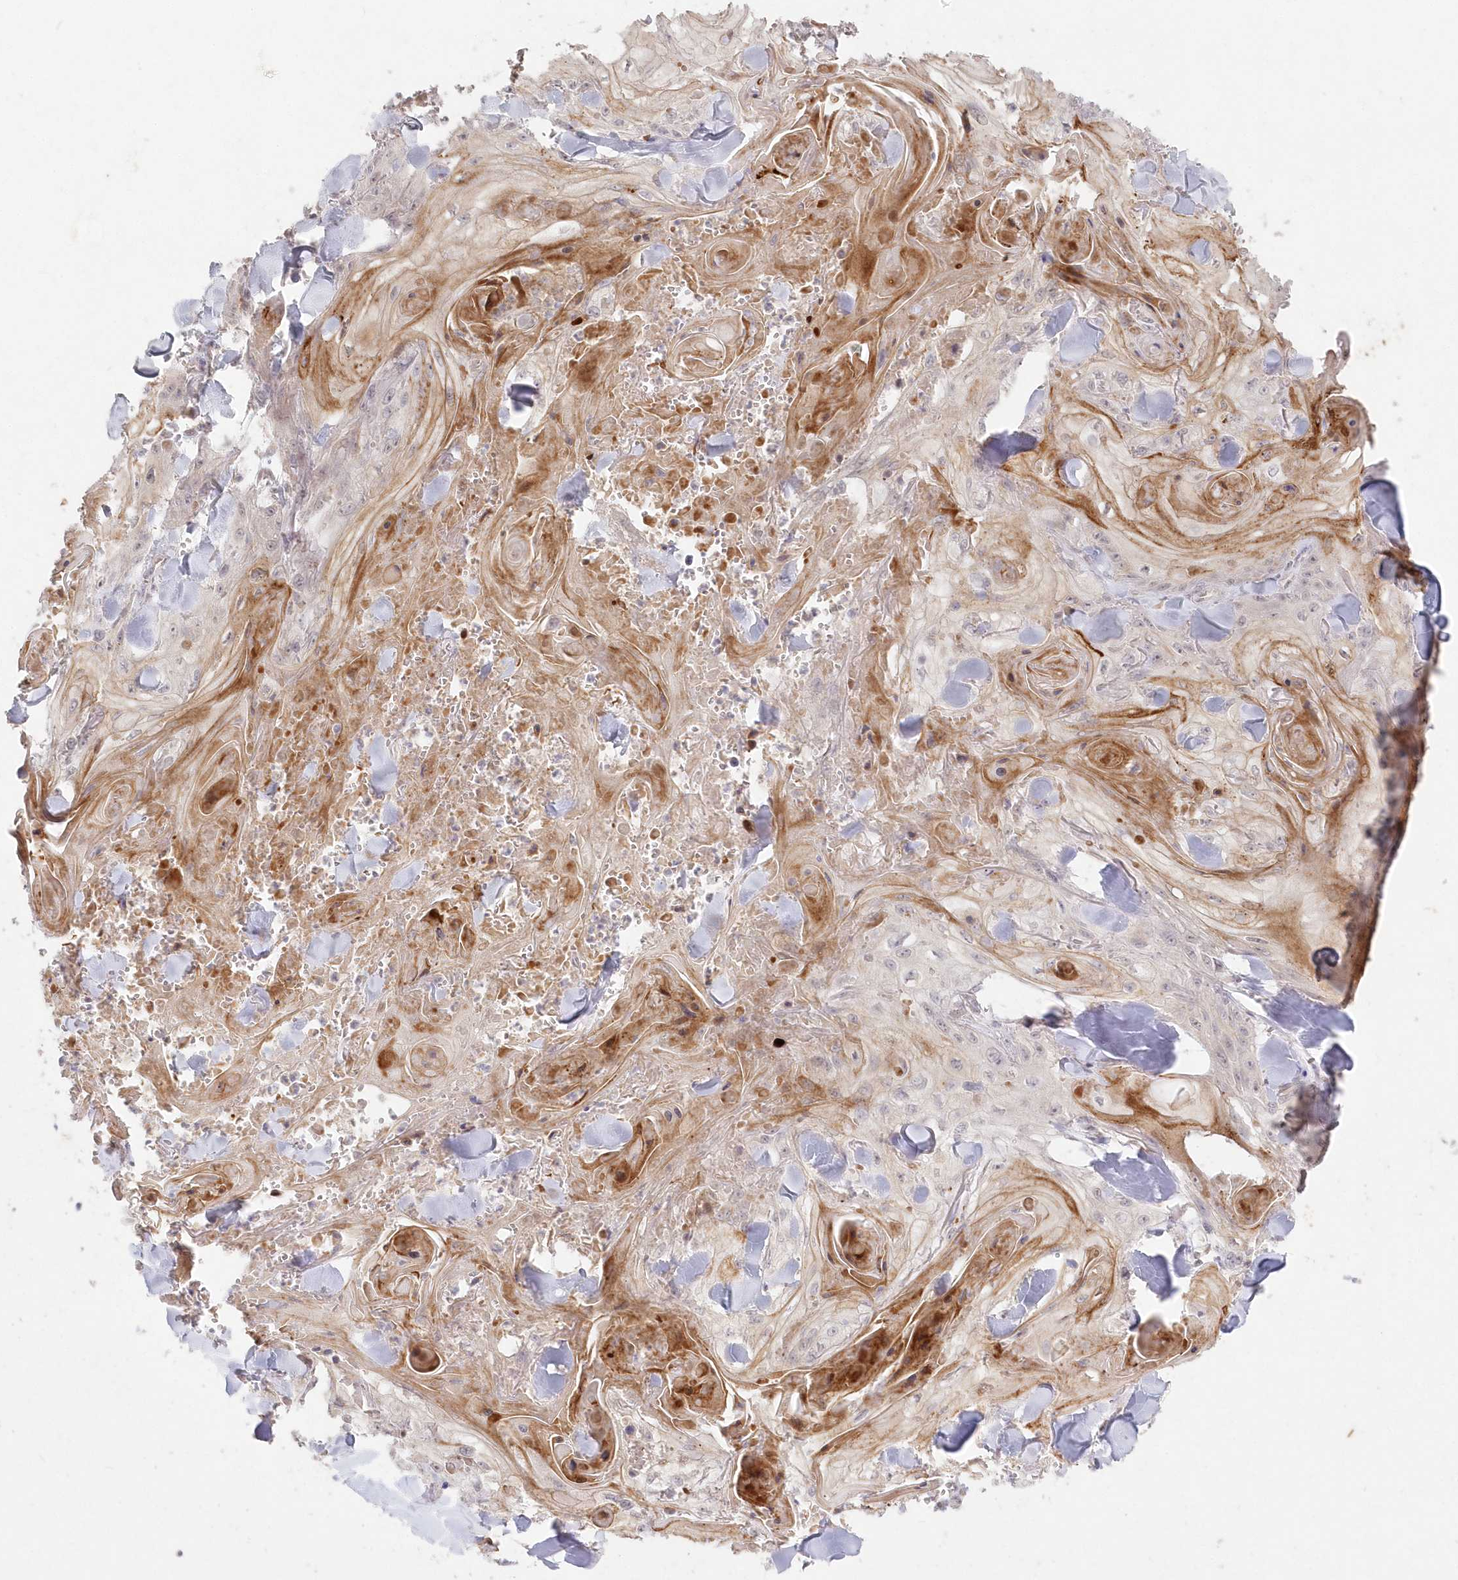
{"staining": {"intensity": "negative", "quantity": "none", "location": "none"}, "tissue": "skin cancer", "cell_type": "Tumor cells", "image_type": "cancer", "snomed": [{"axis": "morphology", "description": "Squamous cell carcinoma, NOS"}, {"axis": "topography", "description": "Skin"}], "caption": "High power microscopy histopathology image of an IHC photomicrograph of skin squamous cell carcinoma, revealing no significant positivity in tumor cells.", "gene": "ASCC1", "patient": {"sex": "male", "age": 74}}